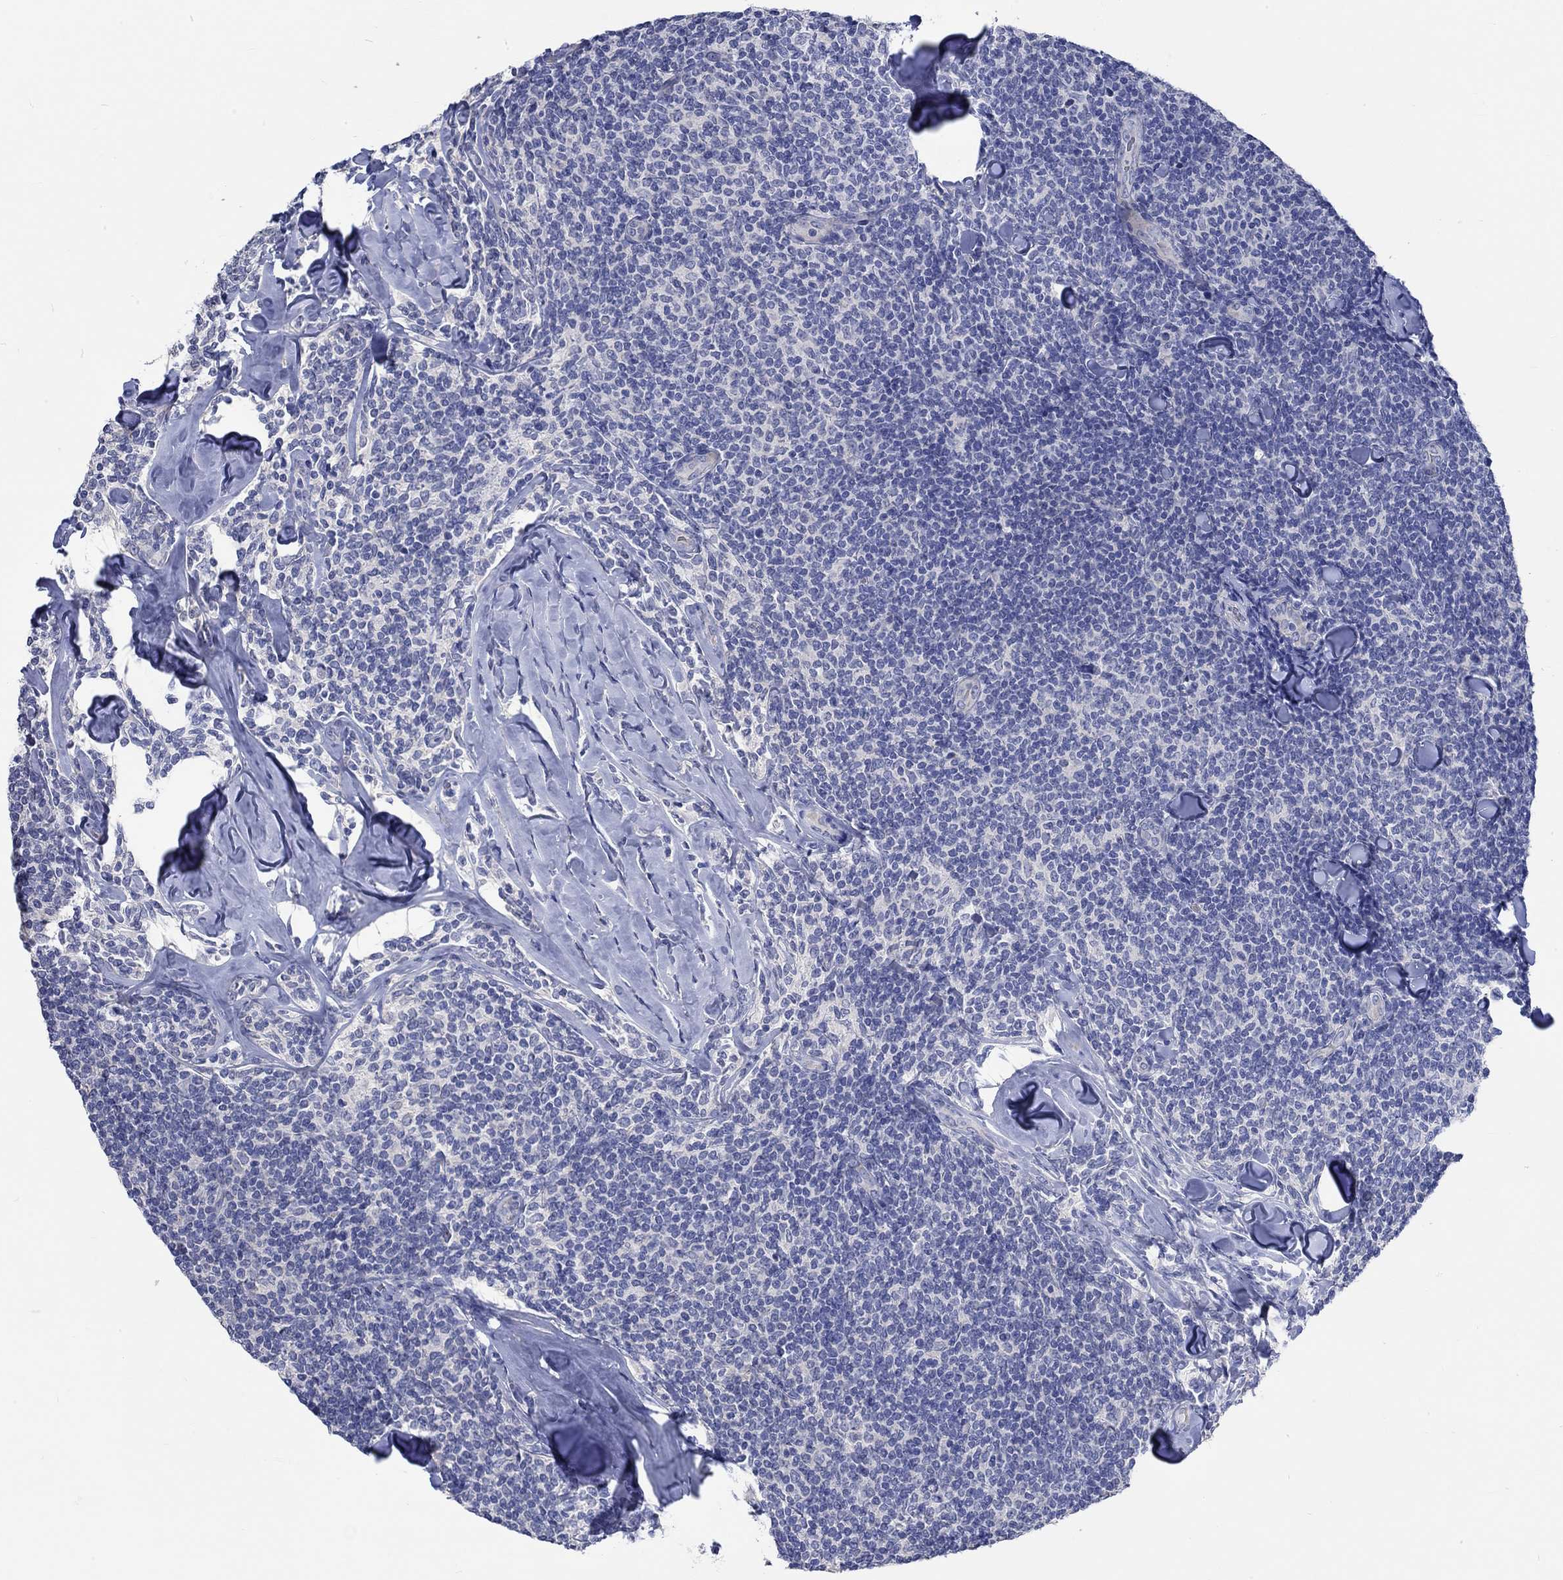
{"staining": {"intensity": "negative", "quantity": "none", "location": "none"}, "tissue": "lymphoma", "cell_type": "Tumor cells", "image_type": "cancer", "snomed": [{"axis": "morphology", "description": "Malignant lymphoma, non-Hodgkin's type, Low grade"}, {"axis": "topography", "description": "Lymph node"}], "caption": "DAB (3,3'-diaminobenzidine) immunohistochemical staining of malignant lymphoma, non-Hodgkin's type (low-grade) demonstrates no significant positivity in tumor cells.", "gene": "KCNA1", "patient": {"sex": "female", "age": 56}}